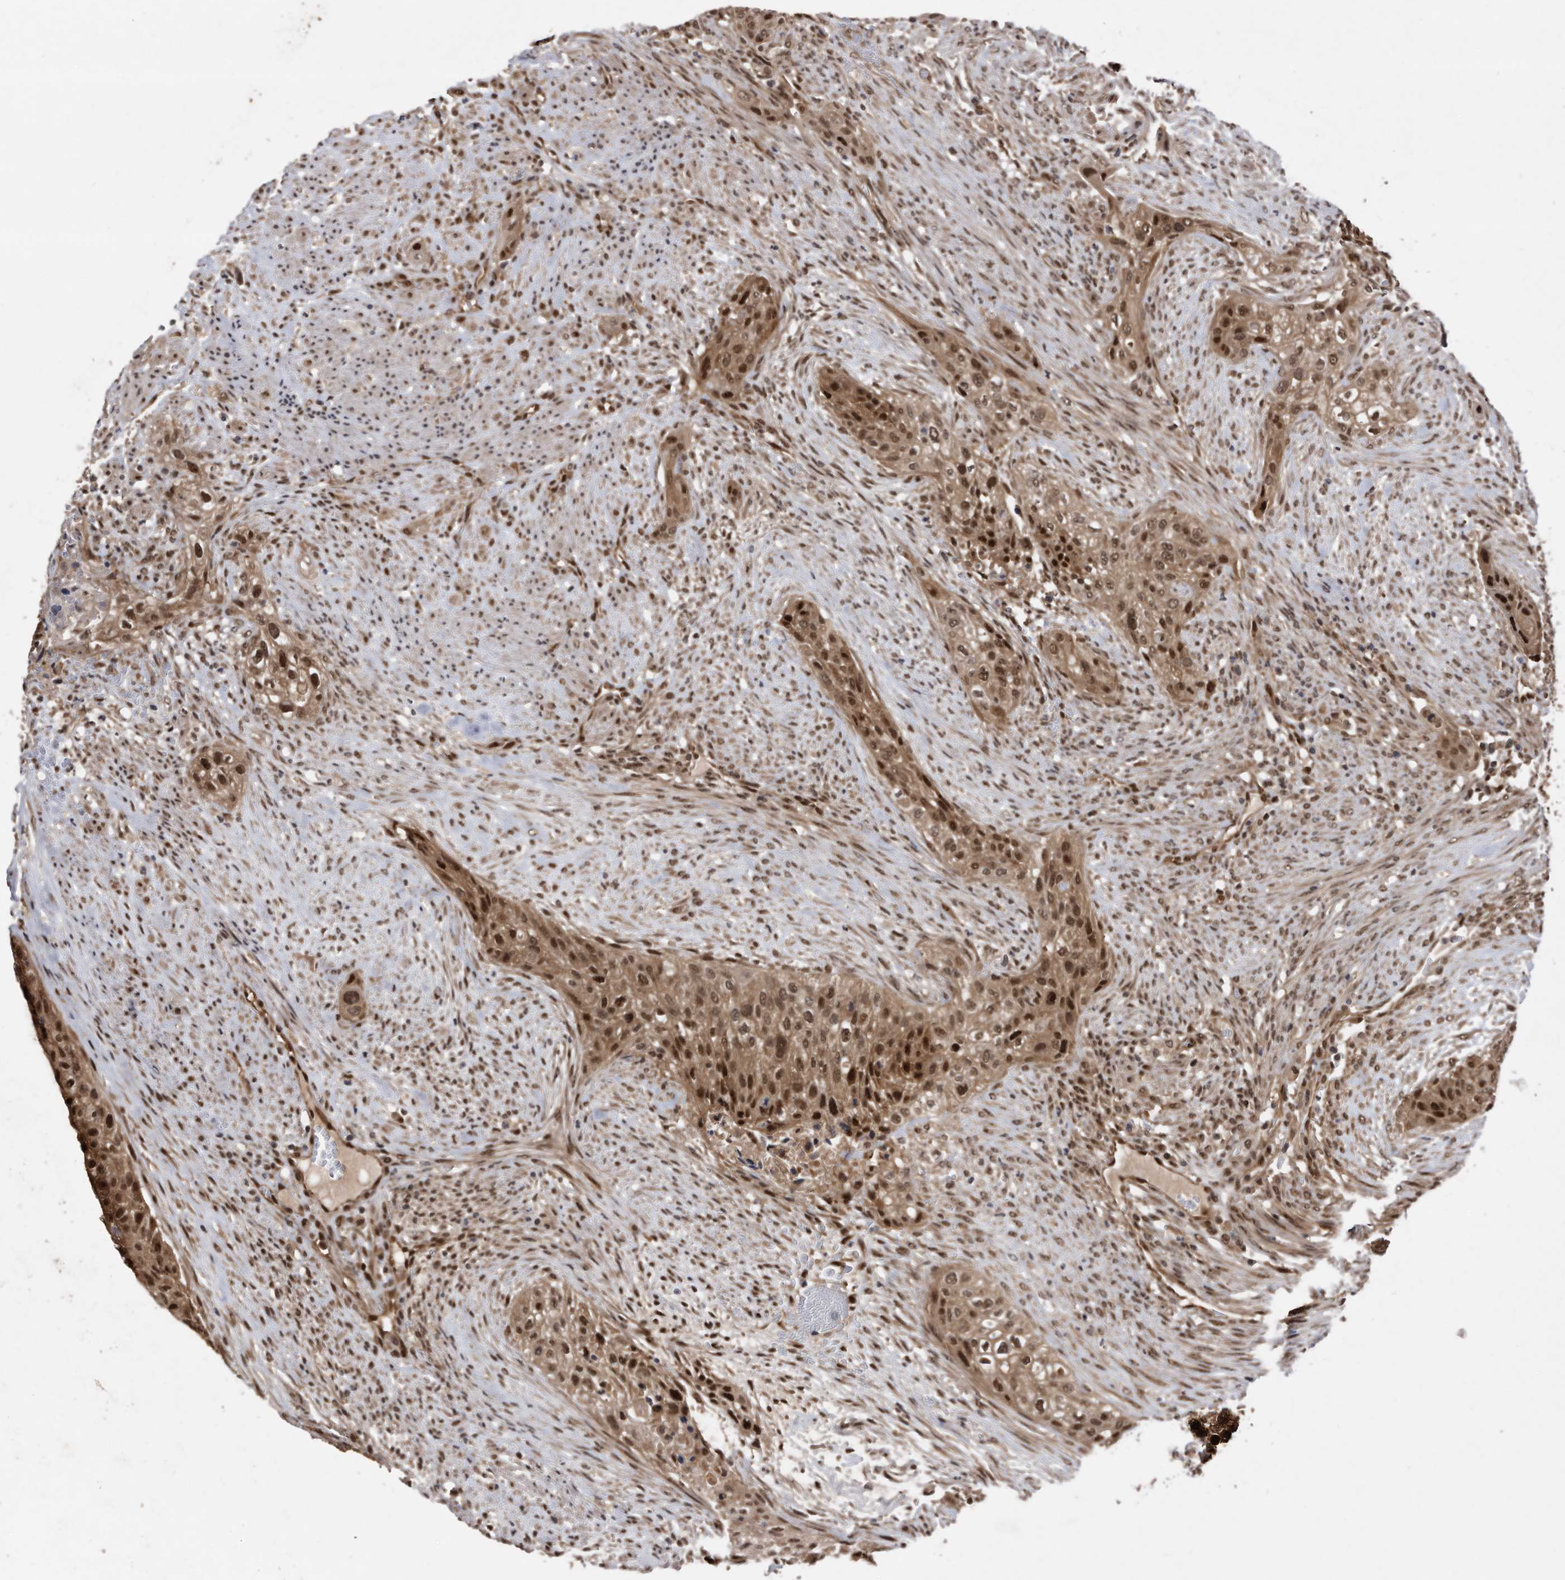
{"staining": {"intensity": "moderate", "quantity": ">75%", "location": "cytoplasmic/membranous,nuclear"}, "tissue": "urothelial cancer", "cell_type": "Tumor cells", "image_type": "cancer", "snomed": [{"axis": "morphology", "description": "Urothelial carcinoma, High grade"}, {"axis": "topography", "description": "Urinary bladder"}], "caption": "Immunohistochemistry of human urothelial carcinoma (high-grade) exhibits medium levels of moderate cytoplasmic/membranous and nuclear staining in about >75% of tumor cells.", "gene": "RAD23B", "patient": {"sex": "male", "age": 35}}